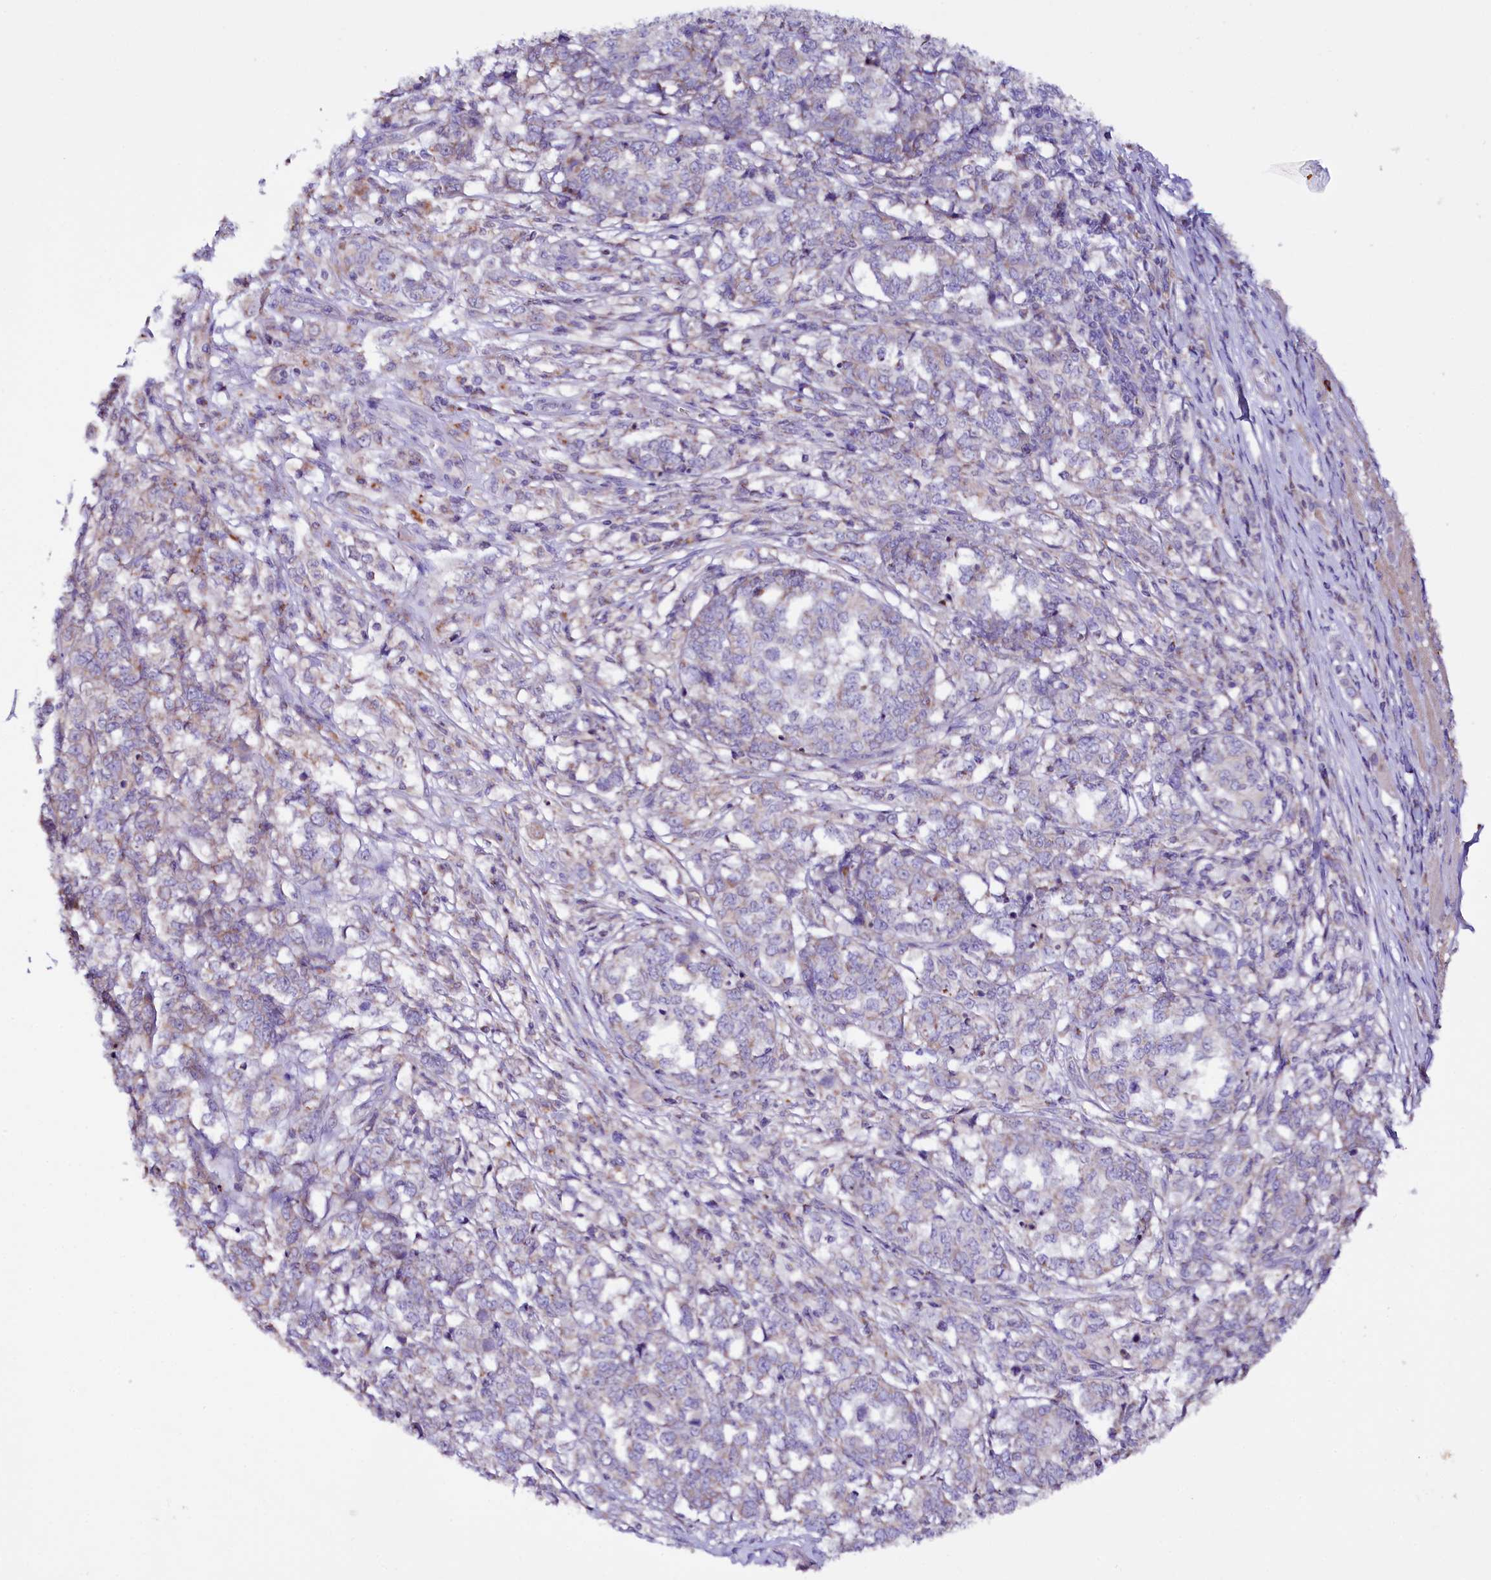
{"staining": {"intensity": "negative", "quantity": "none", "location": "none"}, "tissue": "melanoma", "cell_type": "Tumor cells", "image_type": "cancer", "snomed": [{"axis": "morphology", "description": "Malignant melanoma, NOS"}, {"axis": "topography", "description": "Skin"}], "caption": "Immunohistochemical staining of human melanoma shows no significant expression in tumor cells.", "gene": "ZNF45", "patient": {"sex": "female", "age": 72}}